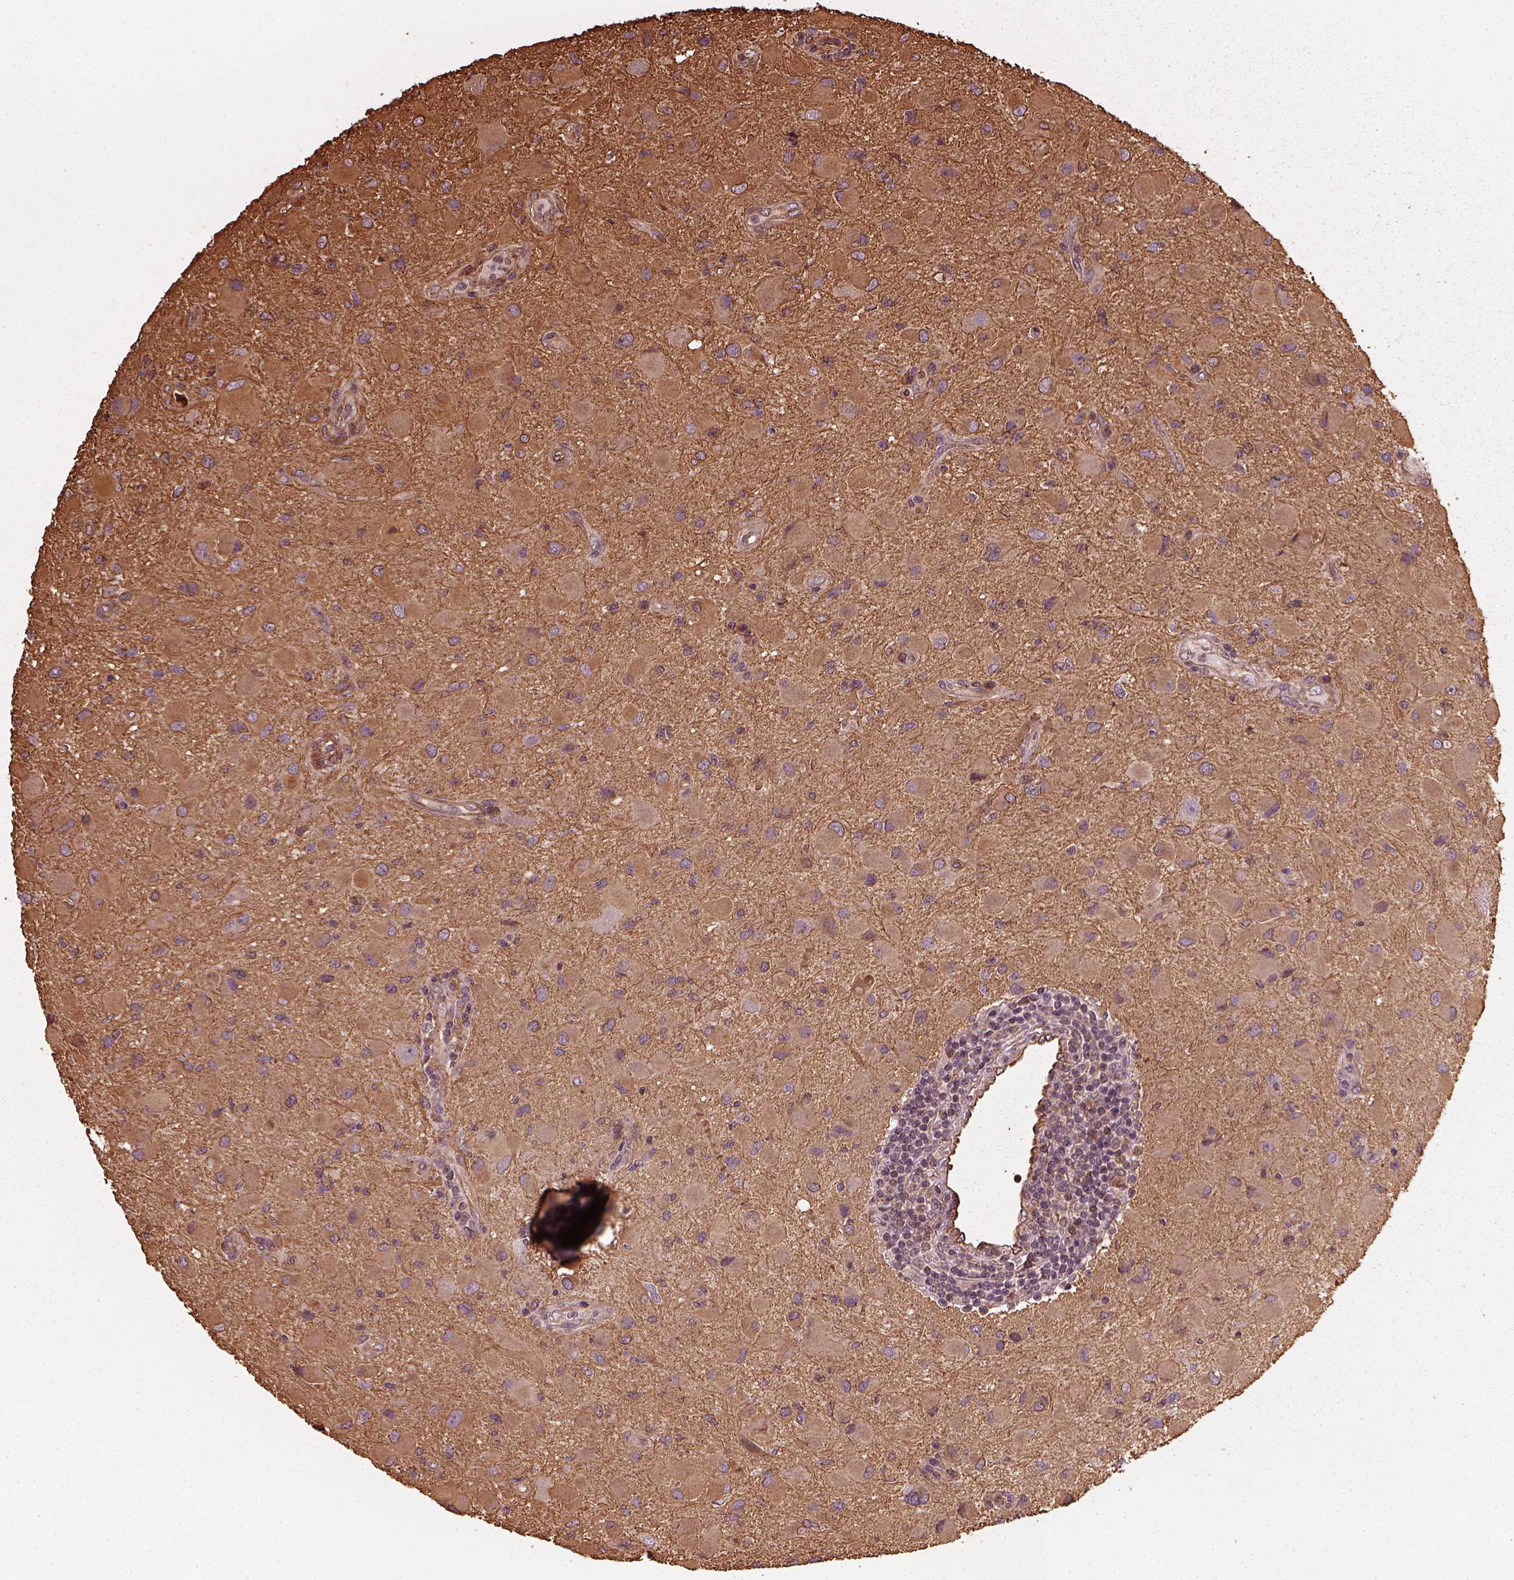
{"staining": {"intensity": "moderate", "quantity": ">75%", "location": "cytoplasmic/membranous"}, "tissue": "glioma", "cell_type": "Tumor cells", "image_type": "cancer", "snomed": [{"axis": "morphology", "description": "Glioma, malignant, Low grade"}, {"axis": "topography", "description": "Brain"}], "caption": "There is medium levels of moderate cytoplasmic/membranous expression in tumor cells of glioma, as demonstrated by immunohistochemical staining (brown color).", "gene": "GTPBP1", "patient": {"sex": "female", "age": 32}}